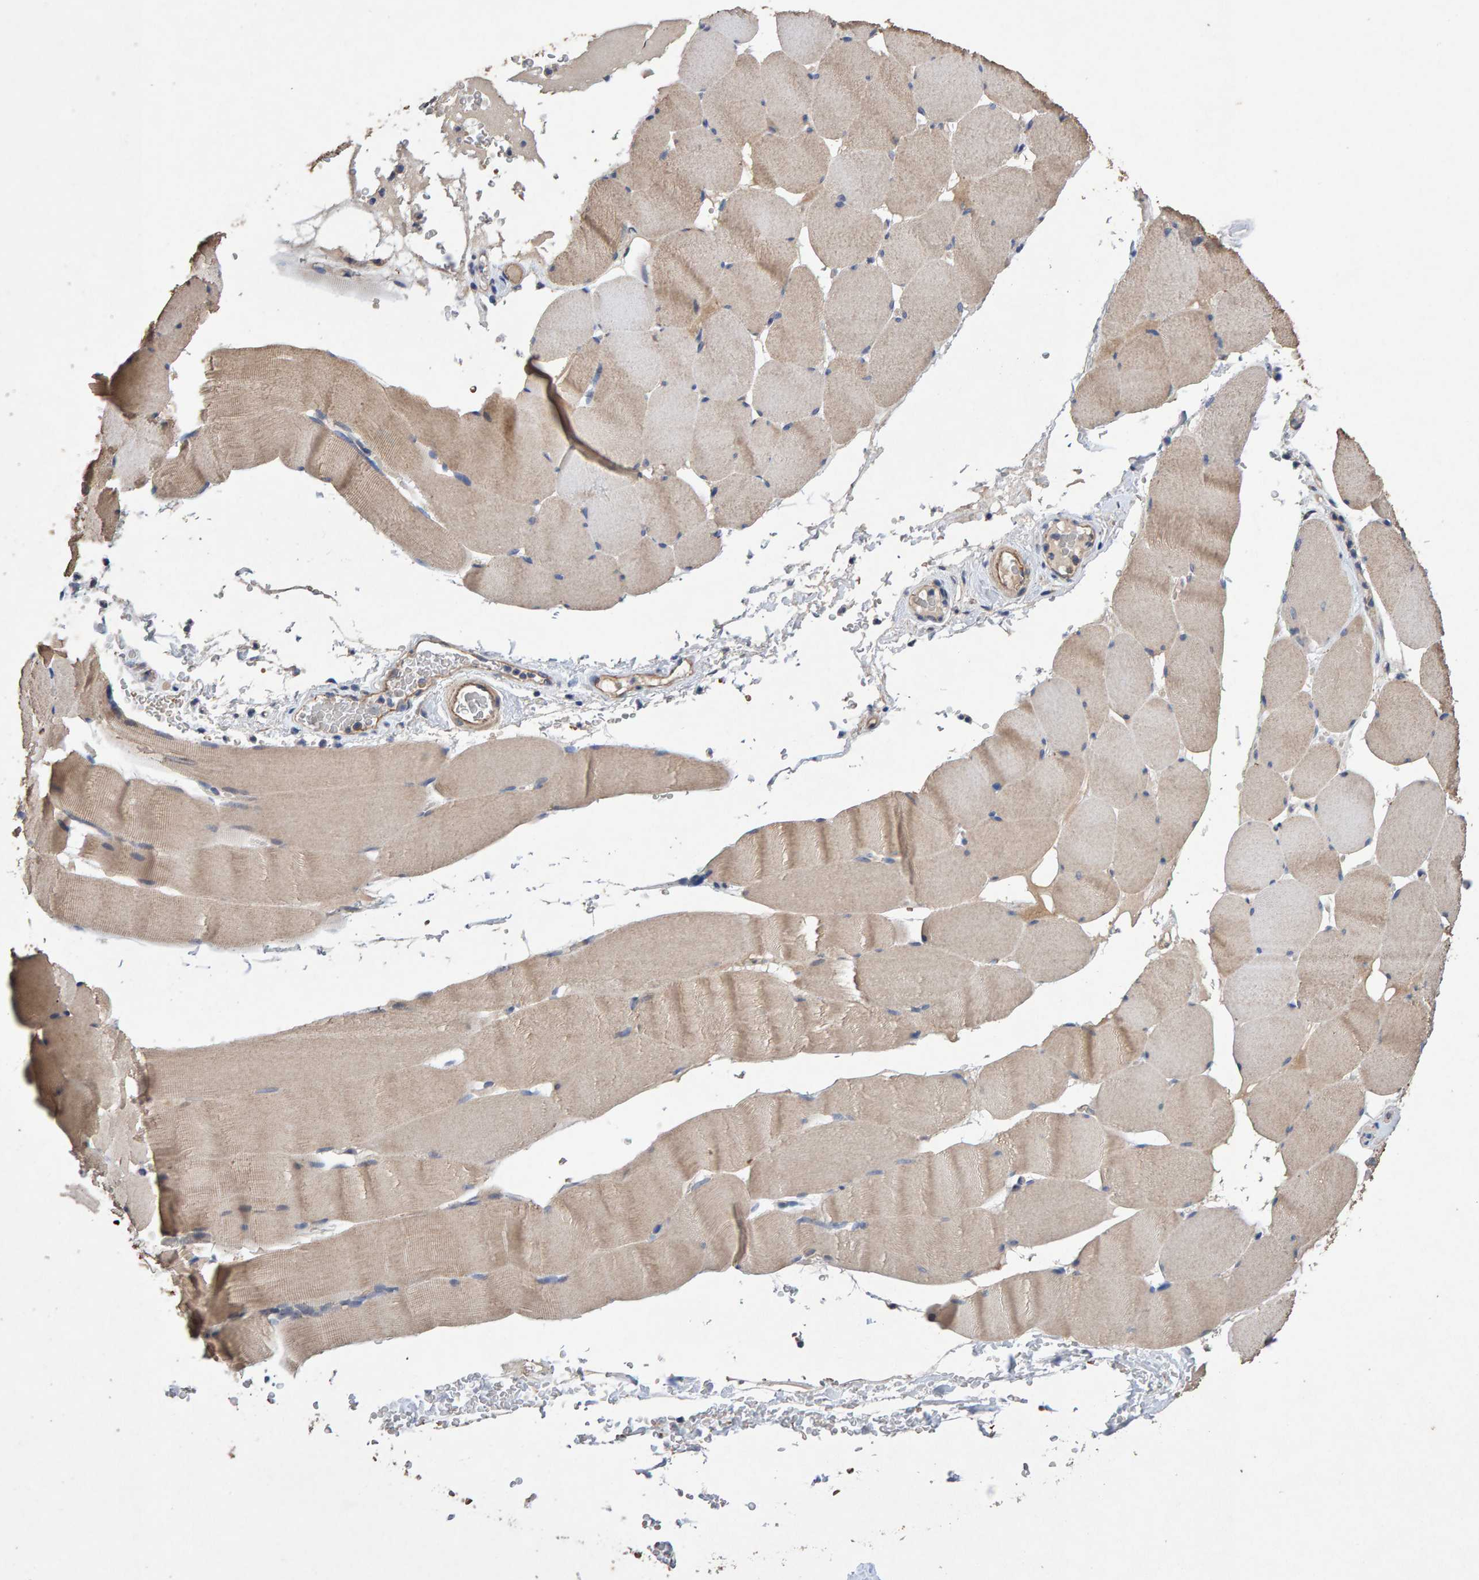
{"staining": {"intensity": "weak", "quantity": "25%-75%", "location": "cytoplasmic/membranous"}, "tissue": "skeletal muscle", "cell_type": "Myocytes", "image_type": "normal", "snomed": [{"axis": "morphology", "description": "Normal tissue, NOS"}, {"axis": "topography", "description": "Skeletal muscle"}], "caption": "Myocytes demonstrate low levels of weak cytoplasmic/membranous positivity in approximately 25%-75% of cells in benign skeletal muscle. Using DAB (3,3'-diaminobenzidine) (brown) and hematoxylin (blue) stains, captured at high magnification using brightfield microscopy.", "gene": "EFR3A", "patient": {"sex": "male", "age": 62}}